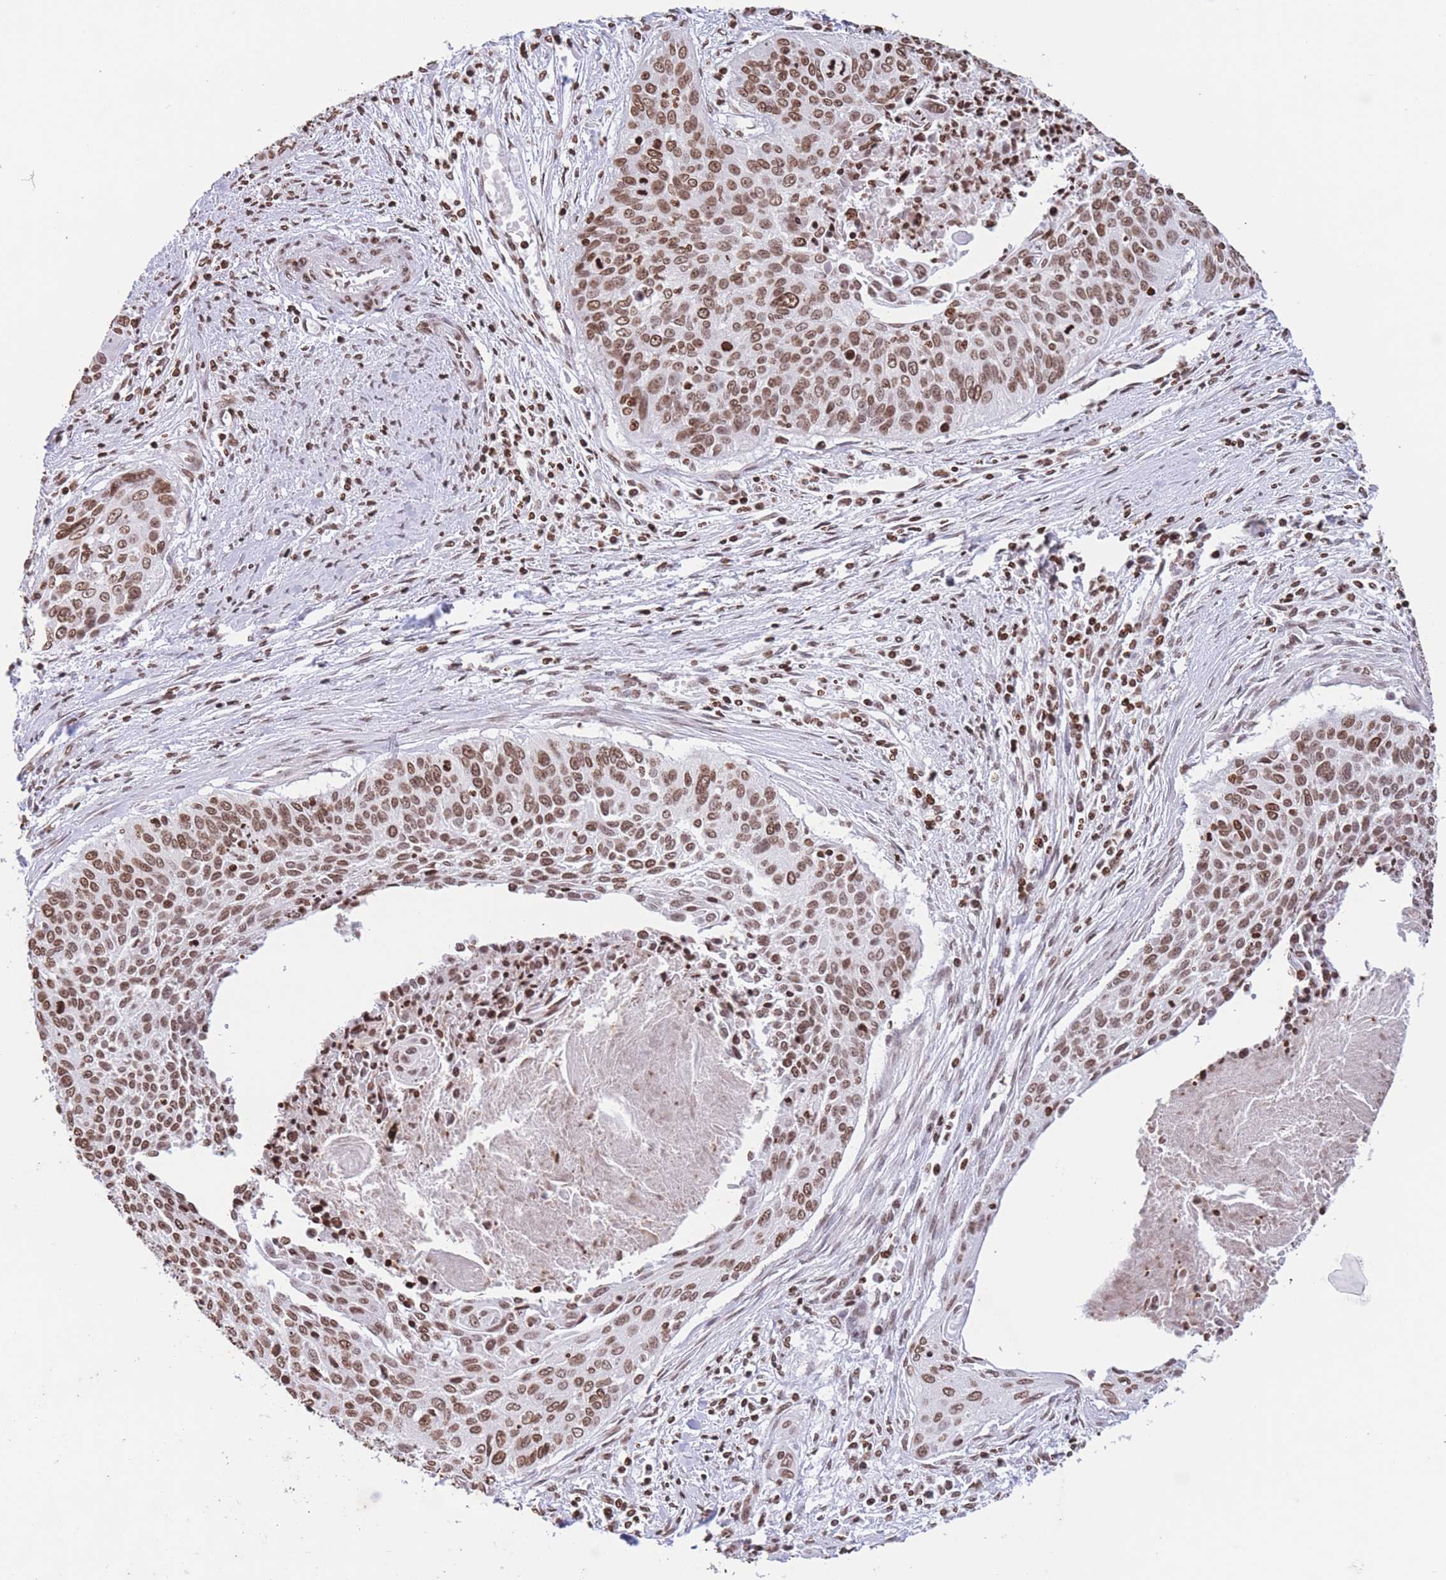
{"staining": {"intensity": "moderate", "quantity": ">75%", "location": "nuclear"}, "tissue": "cervical cancer", "cell_type": "Tumor cells", "image_type": "cancer", "snomed": [{"axis": "morphology", "description": "Squamous cell carcinoma, NOS"}, {"axis": "topography", "description": "Cervix"}], "caption": "Immunohistochemistry (IHC) micrograph of neoplastic tissue: squamous cell carcinoma (cervical) stained using immunohistochemistry (IHC) exhibits medium levels of moderate protein expression localized specifically in the nuclear of tumor cells, appearing as a nuclear brown color.", "gene": "H2BC11", "patient": {"sex": "female", "age": 55}}